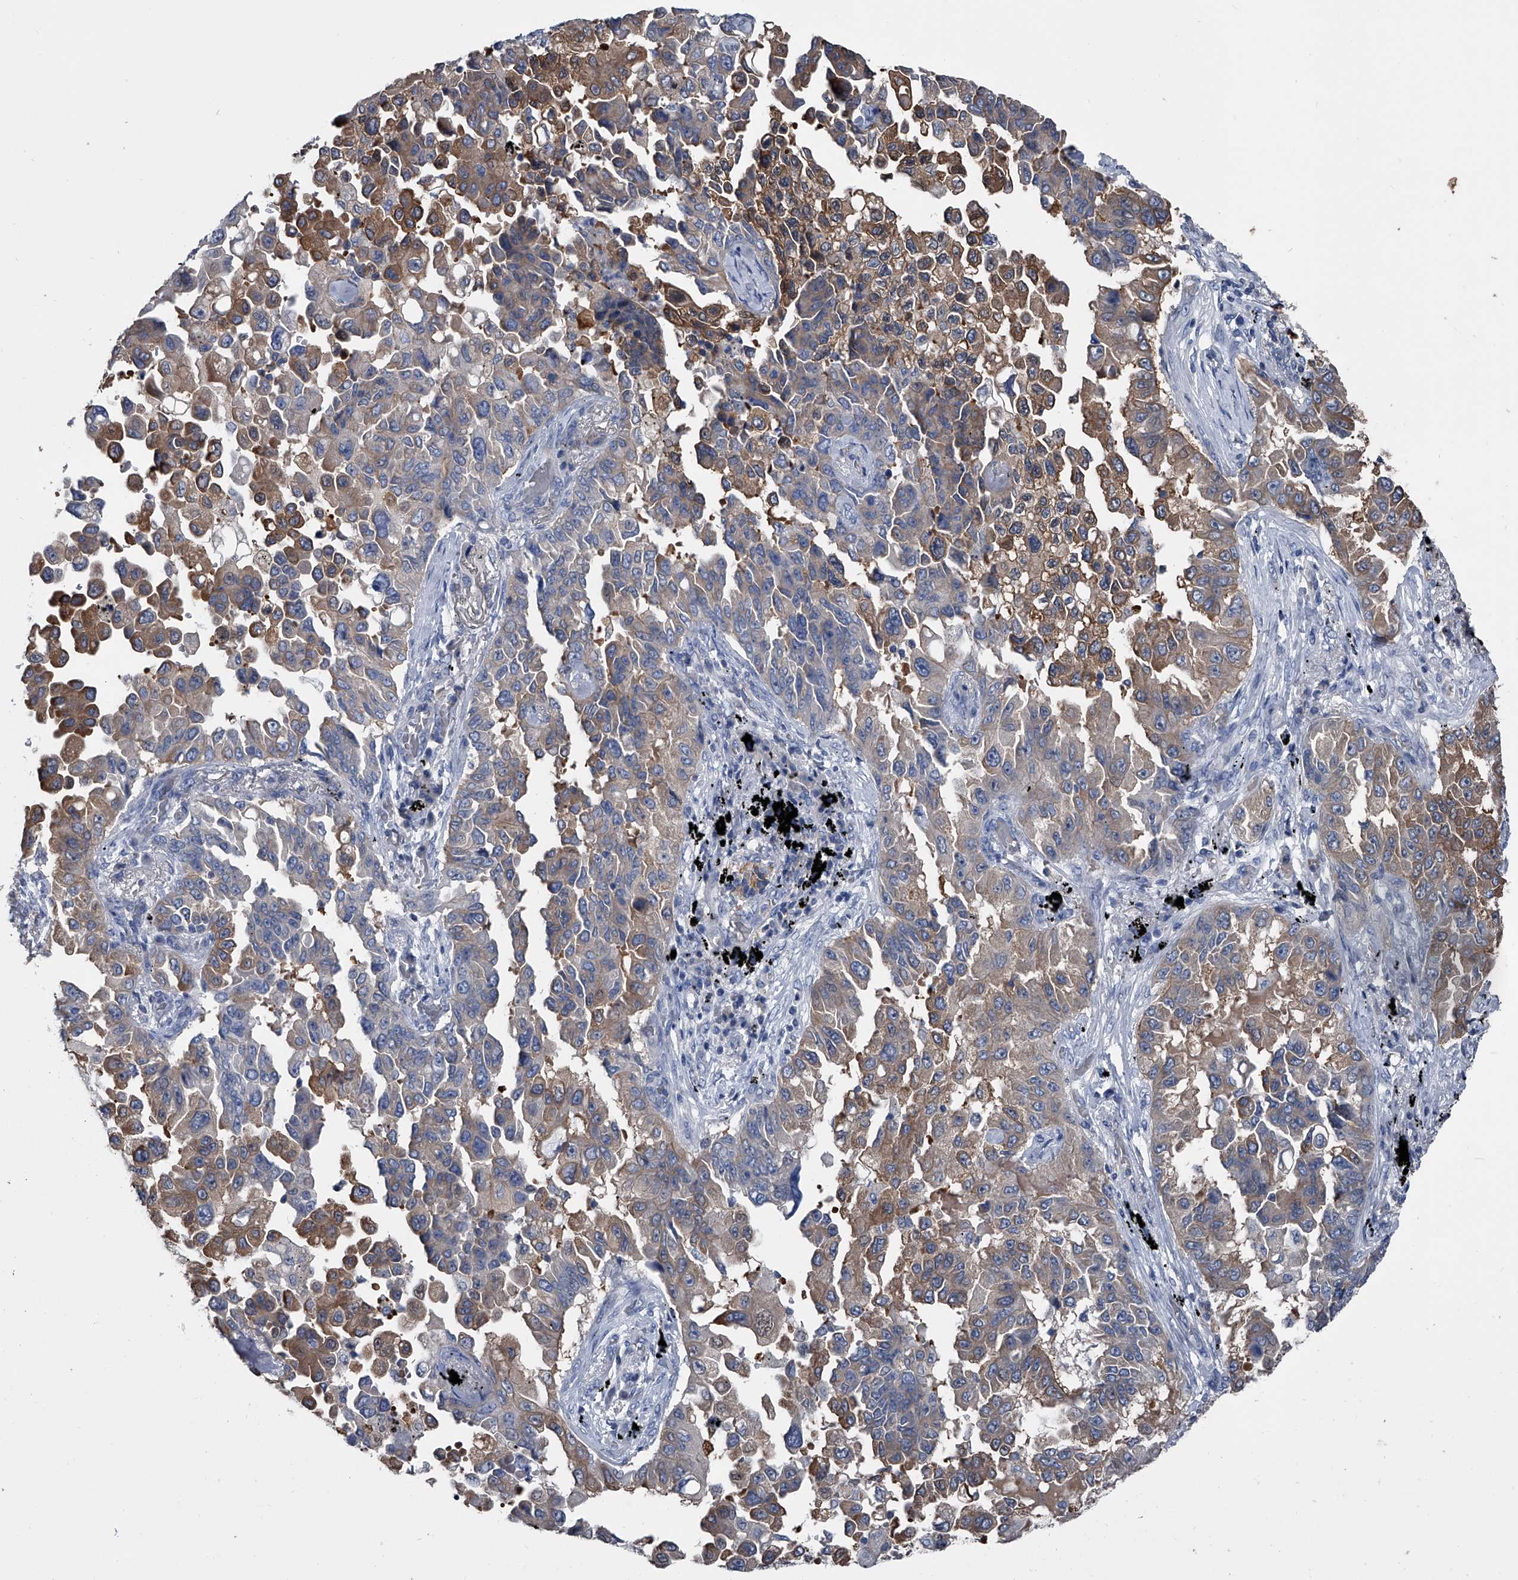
{"staining": {"intensity": "weak", "quantity": ">75%", "location": "cytoplasmic/membranous"}, "tissue": "lung cancer", "cell_type": "Tumor cells", "image_type": "cancer", "snomed": [{"axis": "morphology", "description": "Adenocarcinoma, NOS"}, {"axis": "topography", "description": "Lung"}], "caption": "DAB immunohistochemical staining of adenocarcinoma (lung) exhibits weak cytoplasmic/membranous protein positivity in about >75% of tumor cells.", "gene": "KIF13A", "patient": {"sex": "female", "age": 67}}